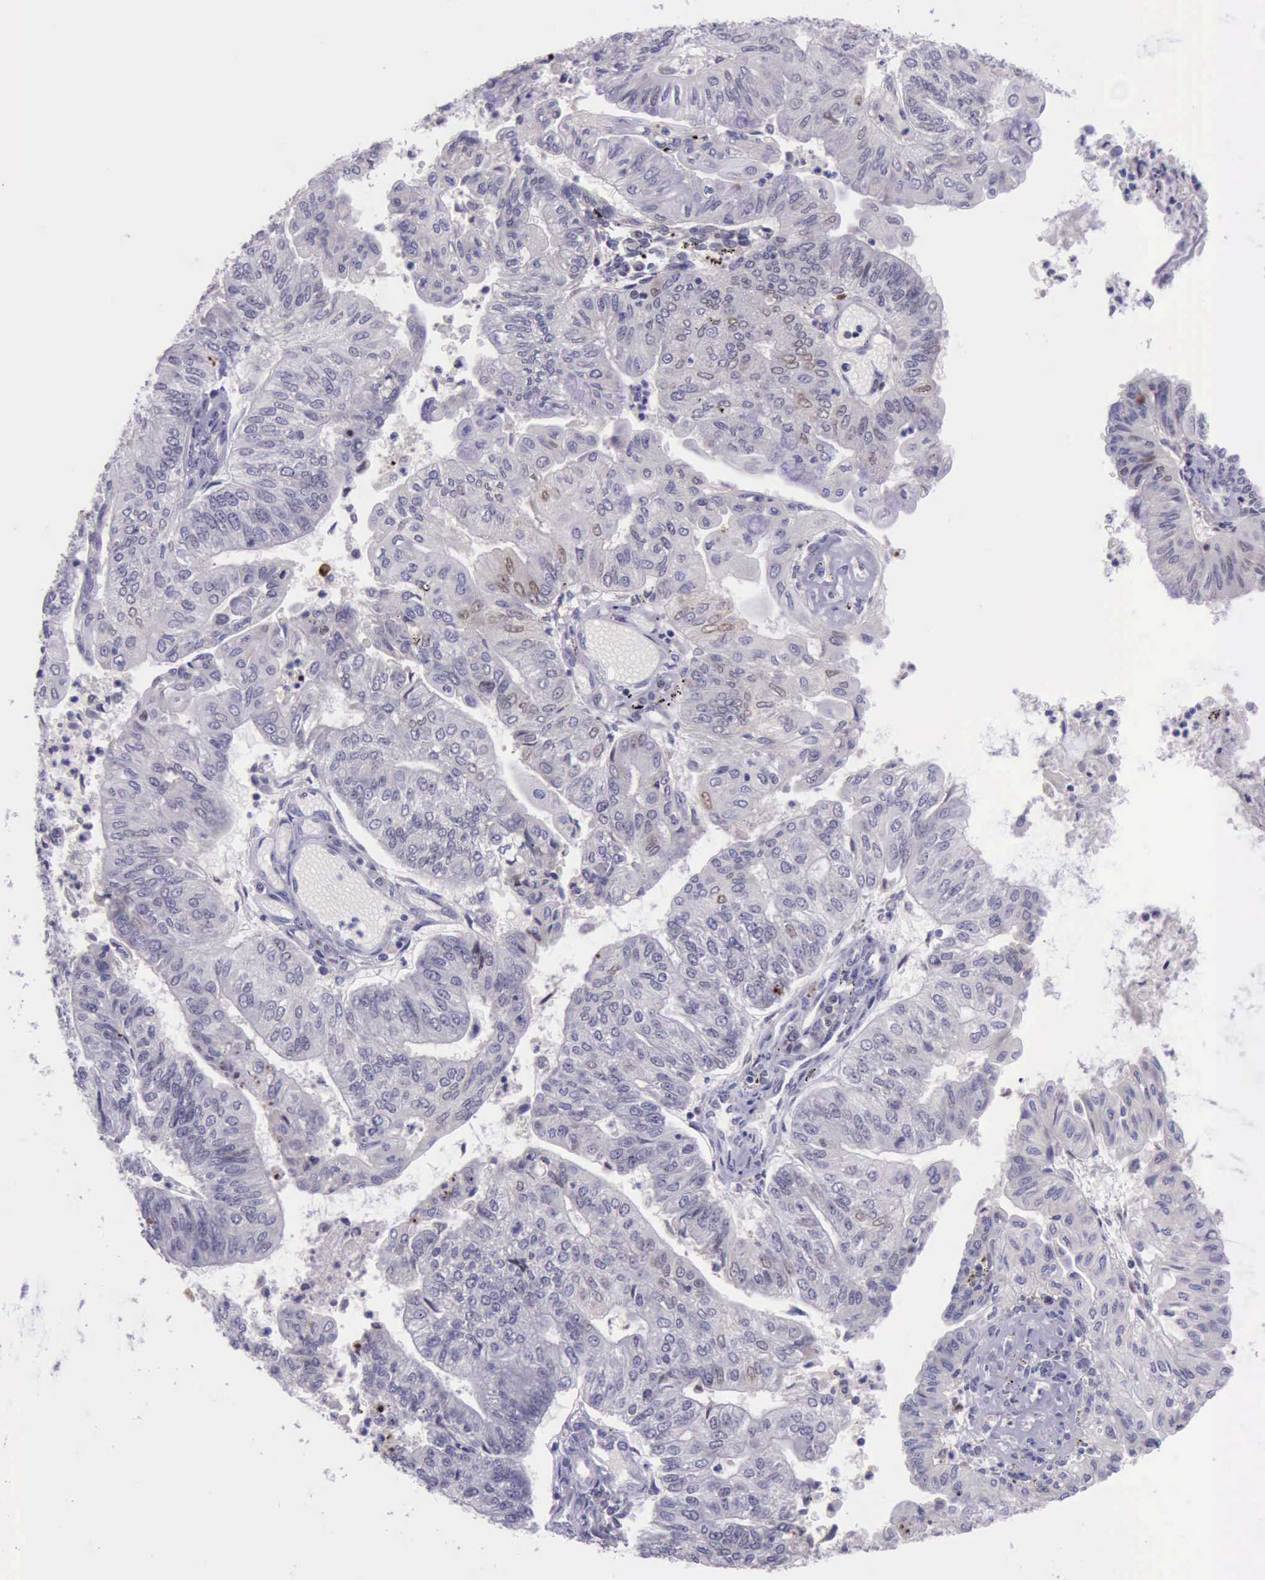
{"staining": {"intensity": "strong", "quantity": "<25%", "location": "nuclear"}, "tissue": "endometrial cancer", "cell_type": "Tumor cells", "image_type": "cancer", "snomed": [{"axis": "morphology", "description": "Adenocarcinoma, NOS"}, {"axis": "topography", "description": "Endometrium"}], "caption": "Endometrial cancer (adenocarcinoma) was stained to show a protein in brown. There is medium levels of strong nuclear positivity in about <25% of tumor cells.", "gene": "PARP1", "patient": {"sex": "female", "age": 59}}